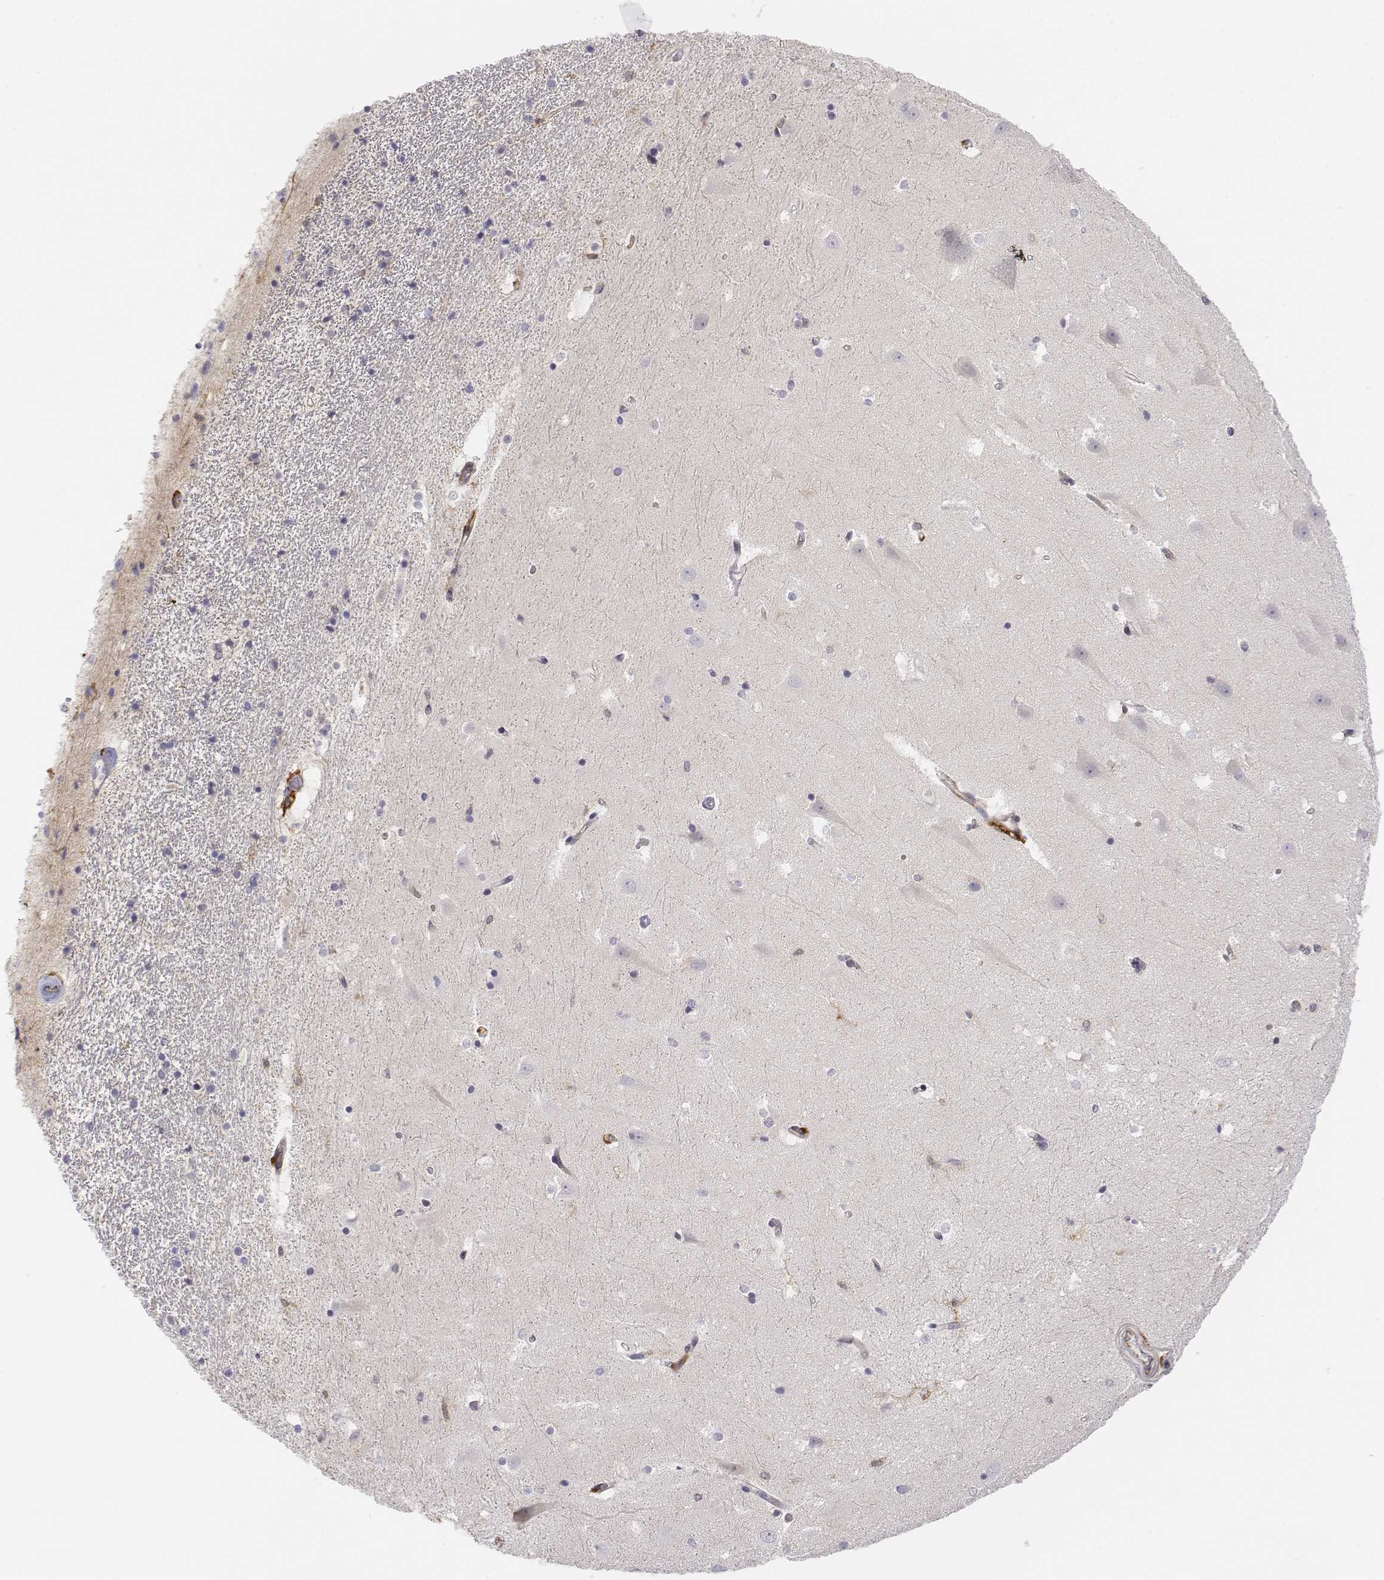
{"staining": {"intensity": "negative", "quantity": "none", "location": "none"}, "tissue": "hippocampus", "cell_type": "Glial cells", "image_type": "normal", "snomed": [{"axis": "morphology", "description": "Normal tissue, NOS"}, {"axis": "topography", "description": "Hippocampus"}], "caption": "A high-resolution photomicrograph shows immunohistochemistry (IHC) staining of unremarkable hippocampus, which reveals no significant expression in glial cells.", "gene": "CD14", "patient": {"sex": "male", "age": 44}}